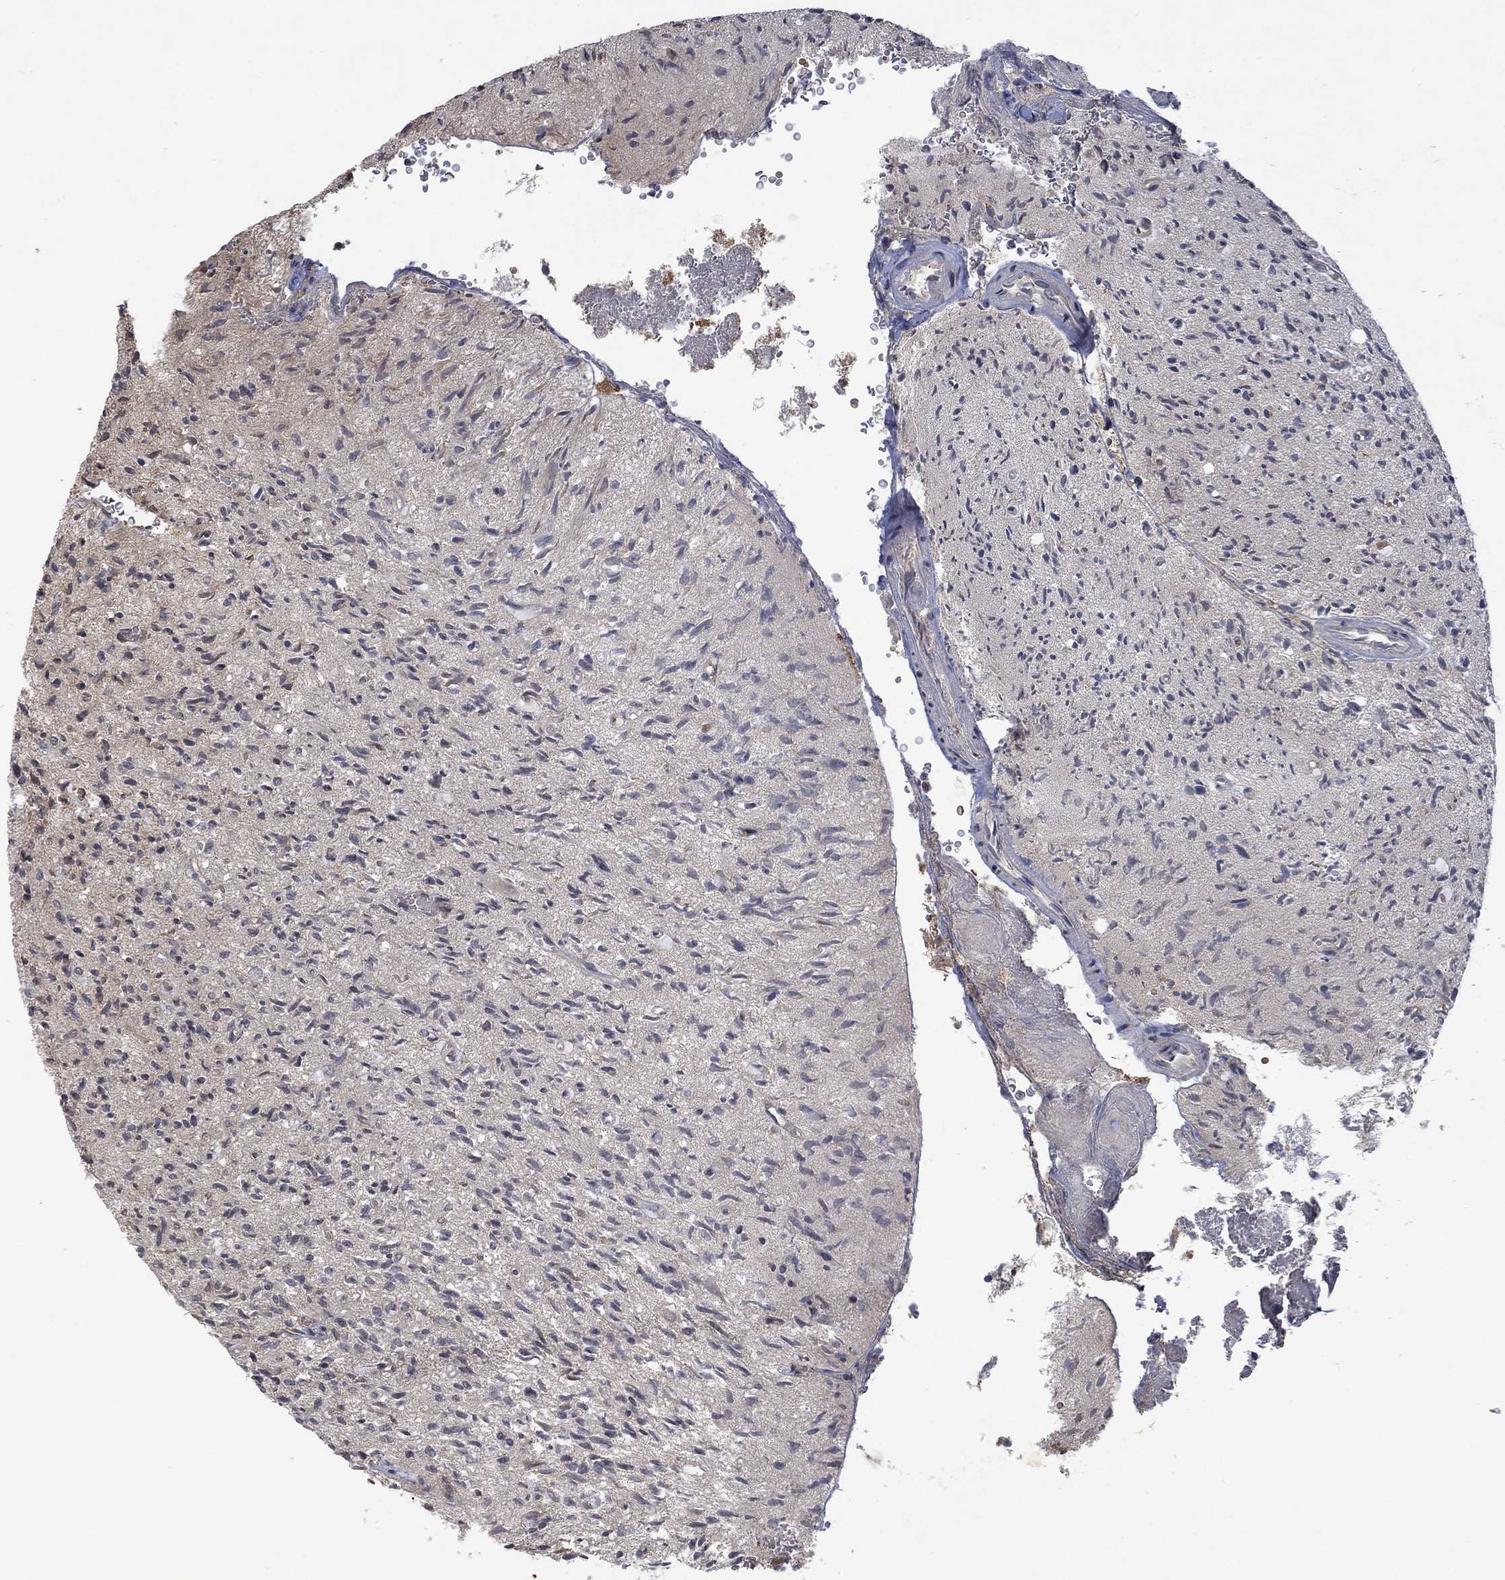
{"staining": {"intensity": "negative", "quantity": "none", "location": "none"}, "tissue": "glioma", "cell_type": "Tumor cells", "image_type": "cancer", "snomed": [{"axis": "morphology", "description": "Glioma, malignant, High grade"}, {"axis": "topography", "description": "Brain"}], "caption": "Malignant high-grade glioma stained for a protein using IHC exhibits no staining tumor cells.", "gene": "GRIN2D", "patient": {"sex": "male", "age": 64}}